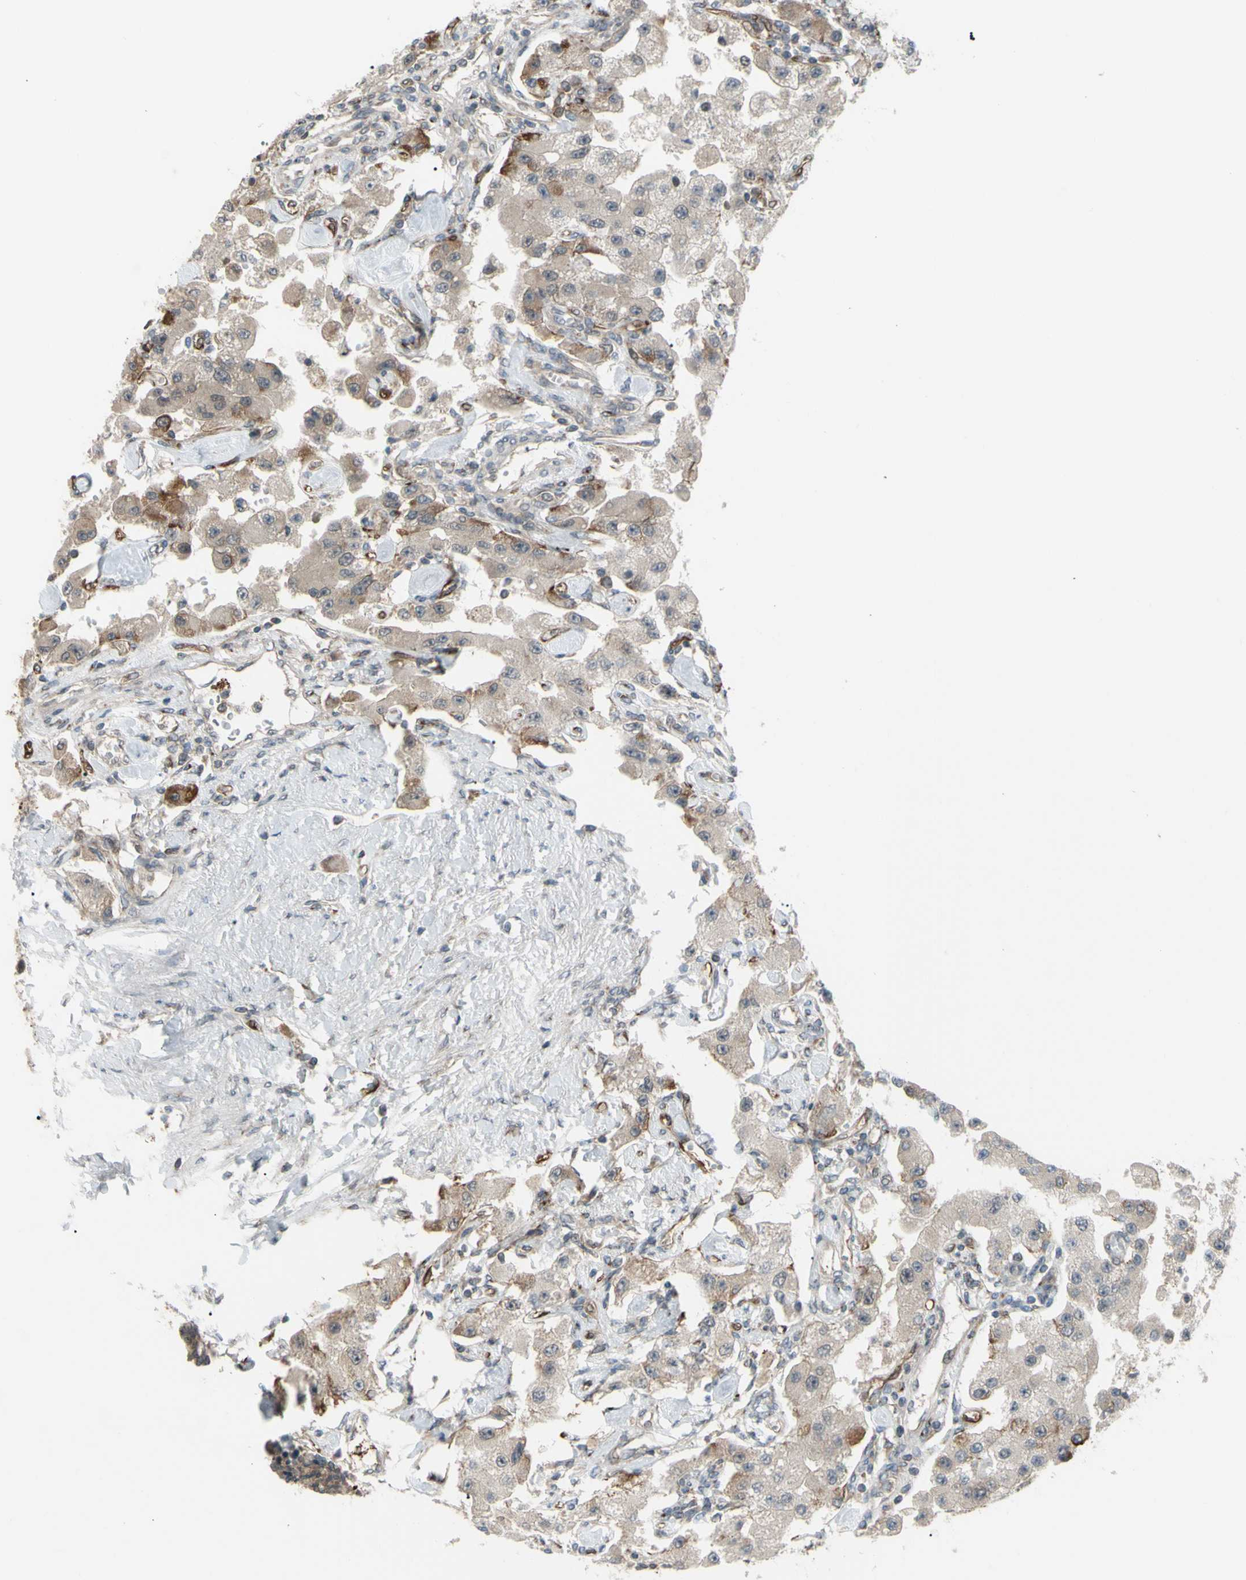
{"staining": {"intensity": "weak", "quantity": "<25%", "location": "cytoplasmic/membranous"}, "tissue": "carcinoid", "cell_type": "Tumor cells", "image_type": "cancer", "snomed": [{"axis": "morphology", "description": "Carcinoid, malignant, NOS"}, {"axis": "topography", "description": "Pancreas"}], "caption": "This is a micrograph of immunohistochemistry (IHC) staining of carcinoid (malignant), which shows no positivity in tumor cells.", "gene": "FLII", "patient": {"sex": "male", "age": 41}}